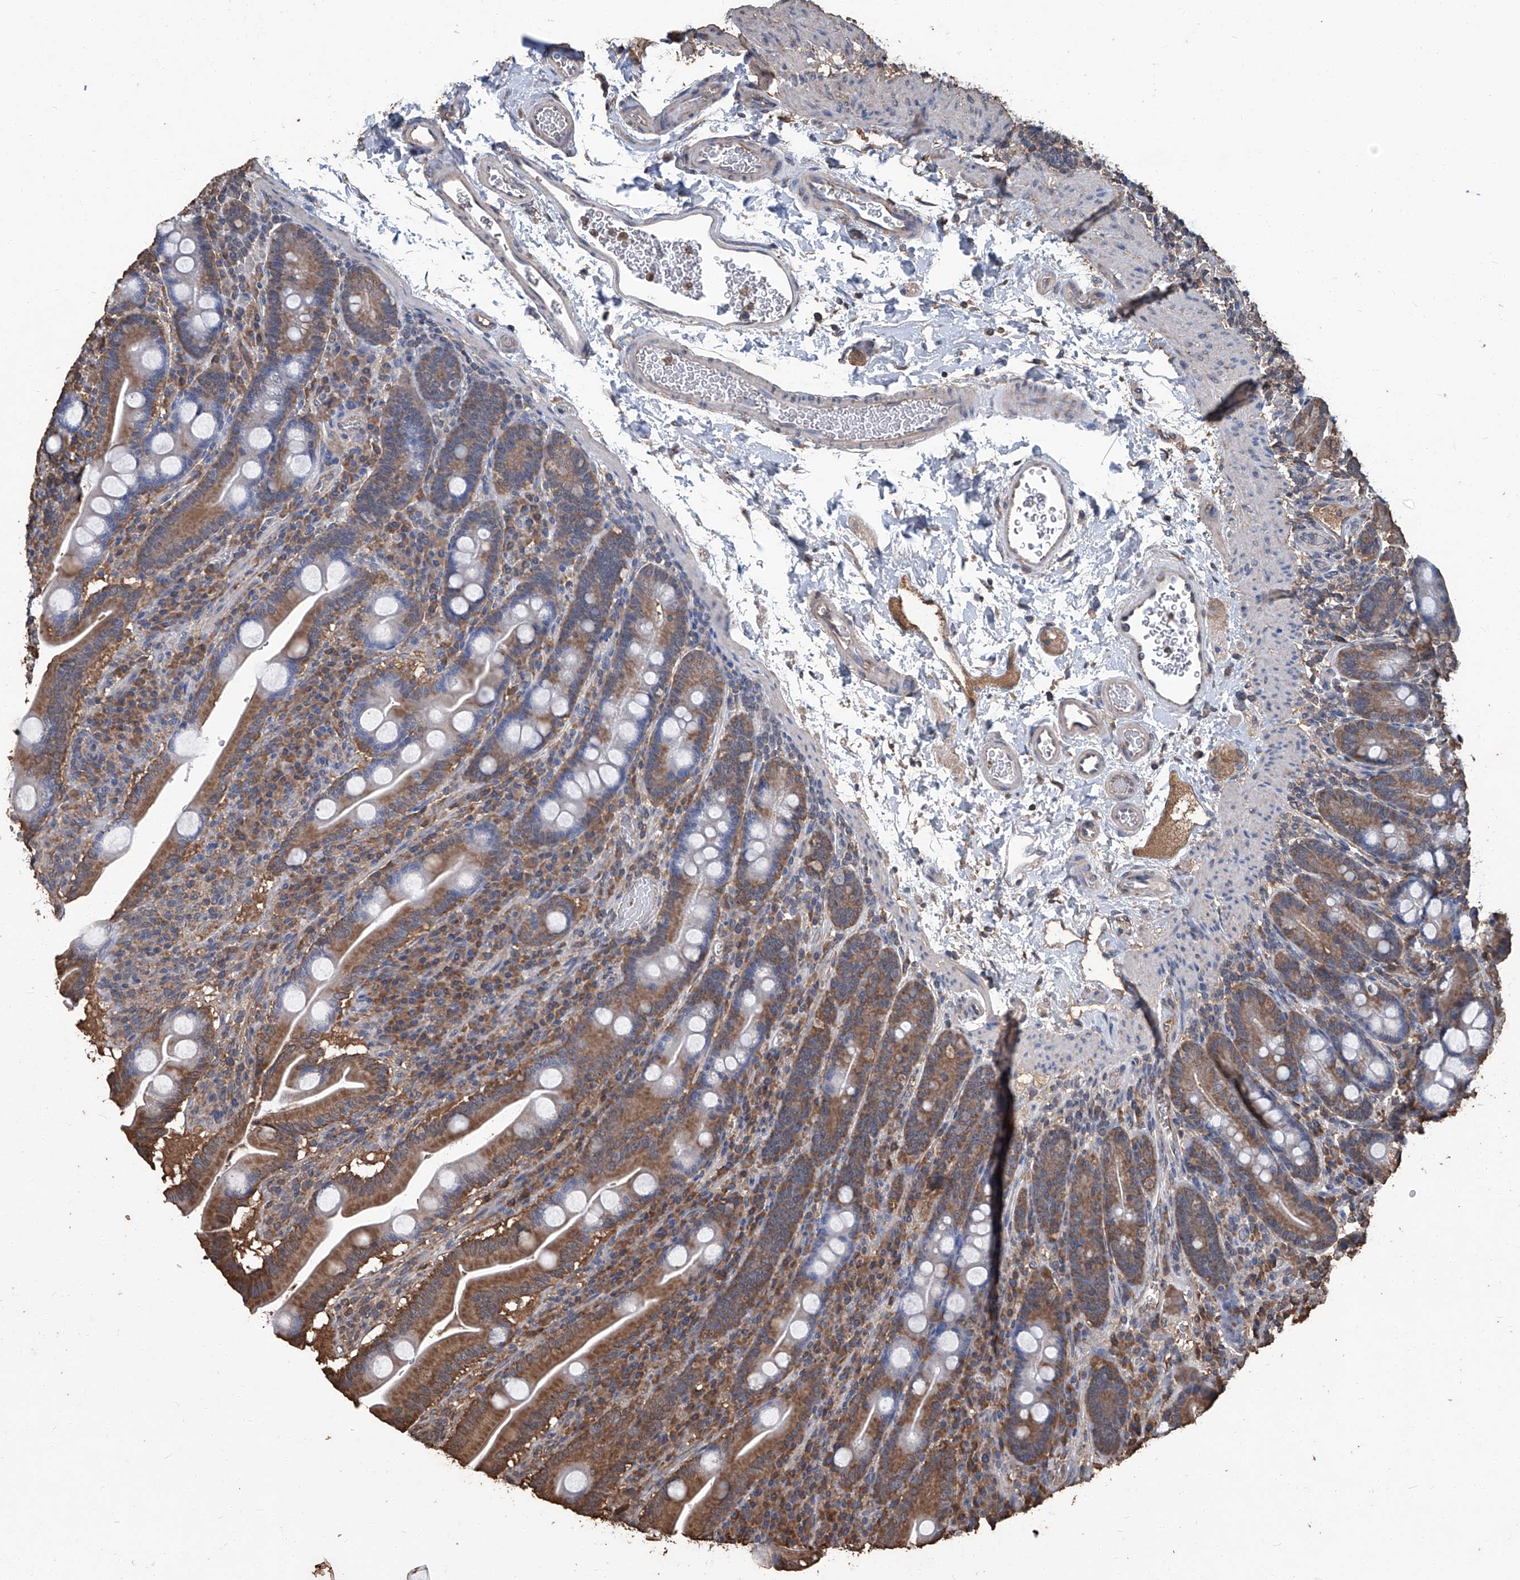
{"staining": {"intensity": "moderate", "quantity": ">75%", "location": "cytoplasmic/membranous"}, "tissue": "duodenum", "cell_type": "Glandular cells", "image_type": "normal", "snomed": [{"axis": "morphology", "description": "Normal tissue, NOS"}, {"axis": "topography", "description": "Duodenum"}], "caption": "This is an image of IHC staining of unremarkable duodenum, which shows moderate staining in the cytoplasmic/membranous of glandular cells.", "gene": "STARD7", "patient": {"sex": "male", "age": 35}}